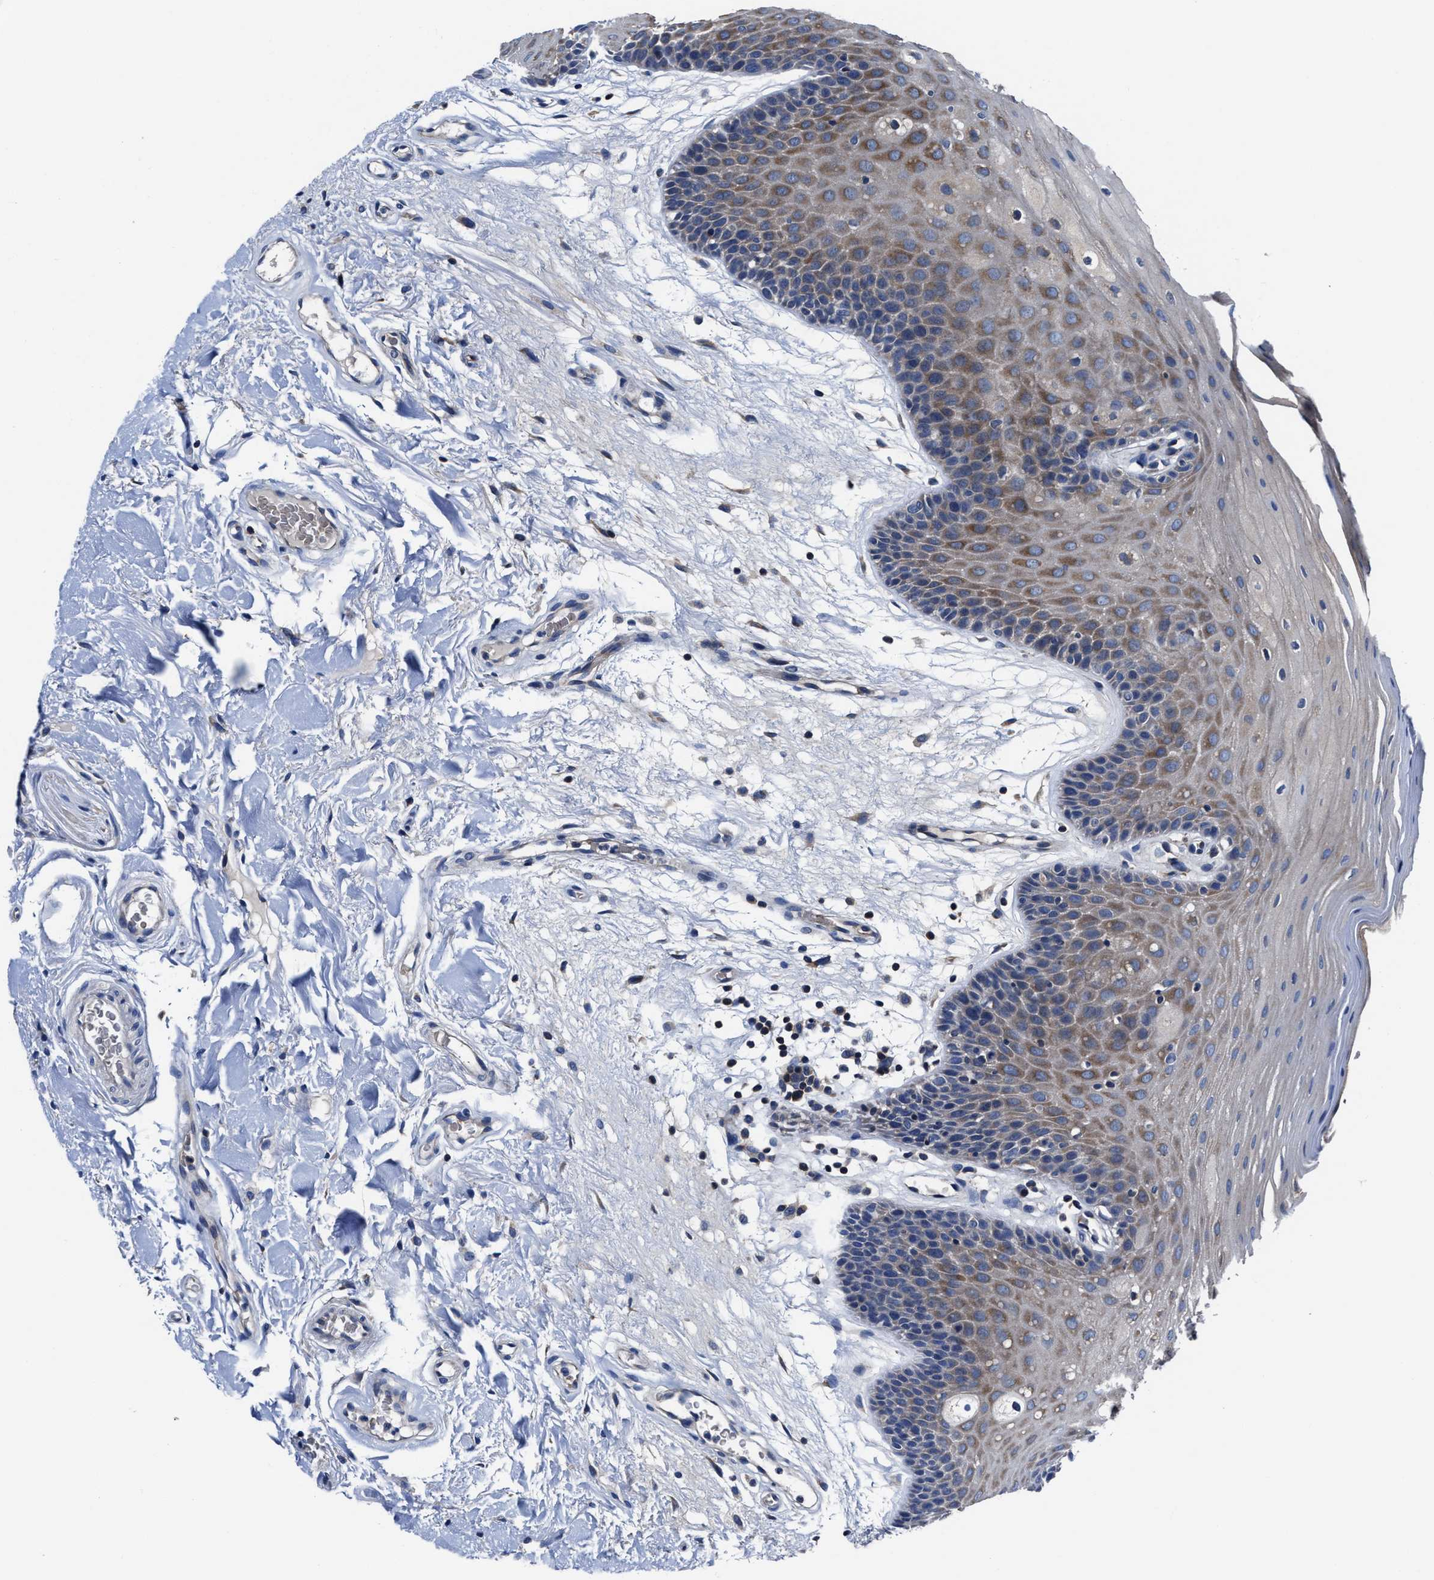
{"staining": {"intensity": "moderate", "quantity": ">75%", "location": "cytoplasmic/membranous"}, "tissue": "oral mucosa", "cell_type": "Squamous epithelial cells", "image_type": "normal", "snomed": [{"axis": "morphology", "description": "Normal tissue, NOS"}, {"axis": "morphology", "description": "Squamous cell carcinoma, NOS"}, {"axis": "topography", "description": "Oral tissue"}, {"axis": "topography", "description": "Head-Neck"}], "caption": "Immunohistochemistry (IHC) histopathology image of normal oral mucosa: human oral mucosa stained using IHC shows medium levels of moderate protein expression localized specifically in the cytoplasmic/membranous of squamous epithelial cells, appearing as a cytoplasmic/membranous brown color.", "gene": "PHLPP1", "patient": {"sex": "male", "age": 71}}